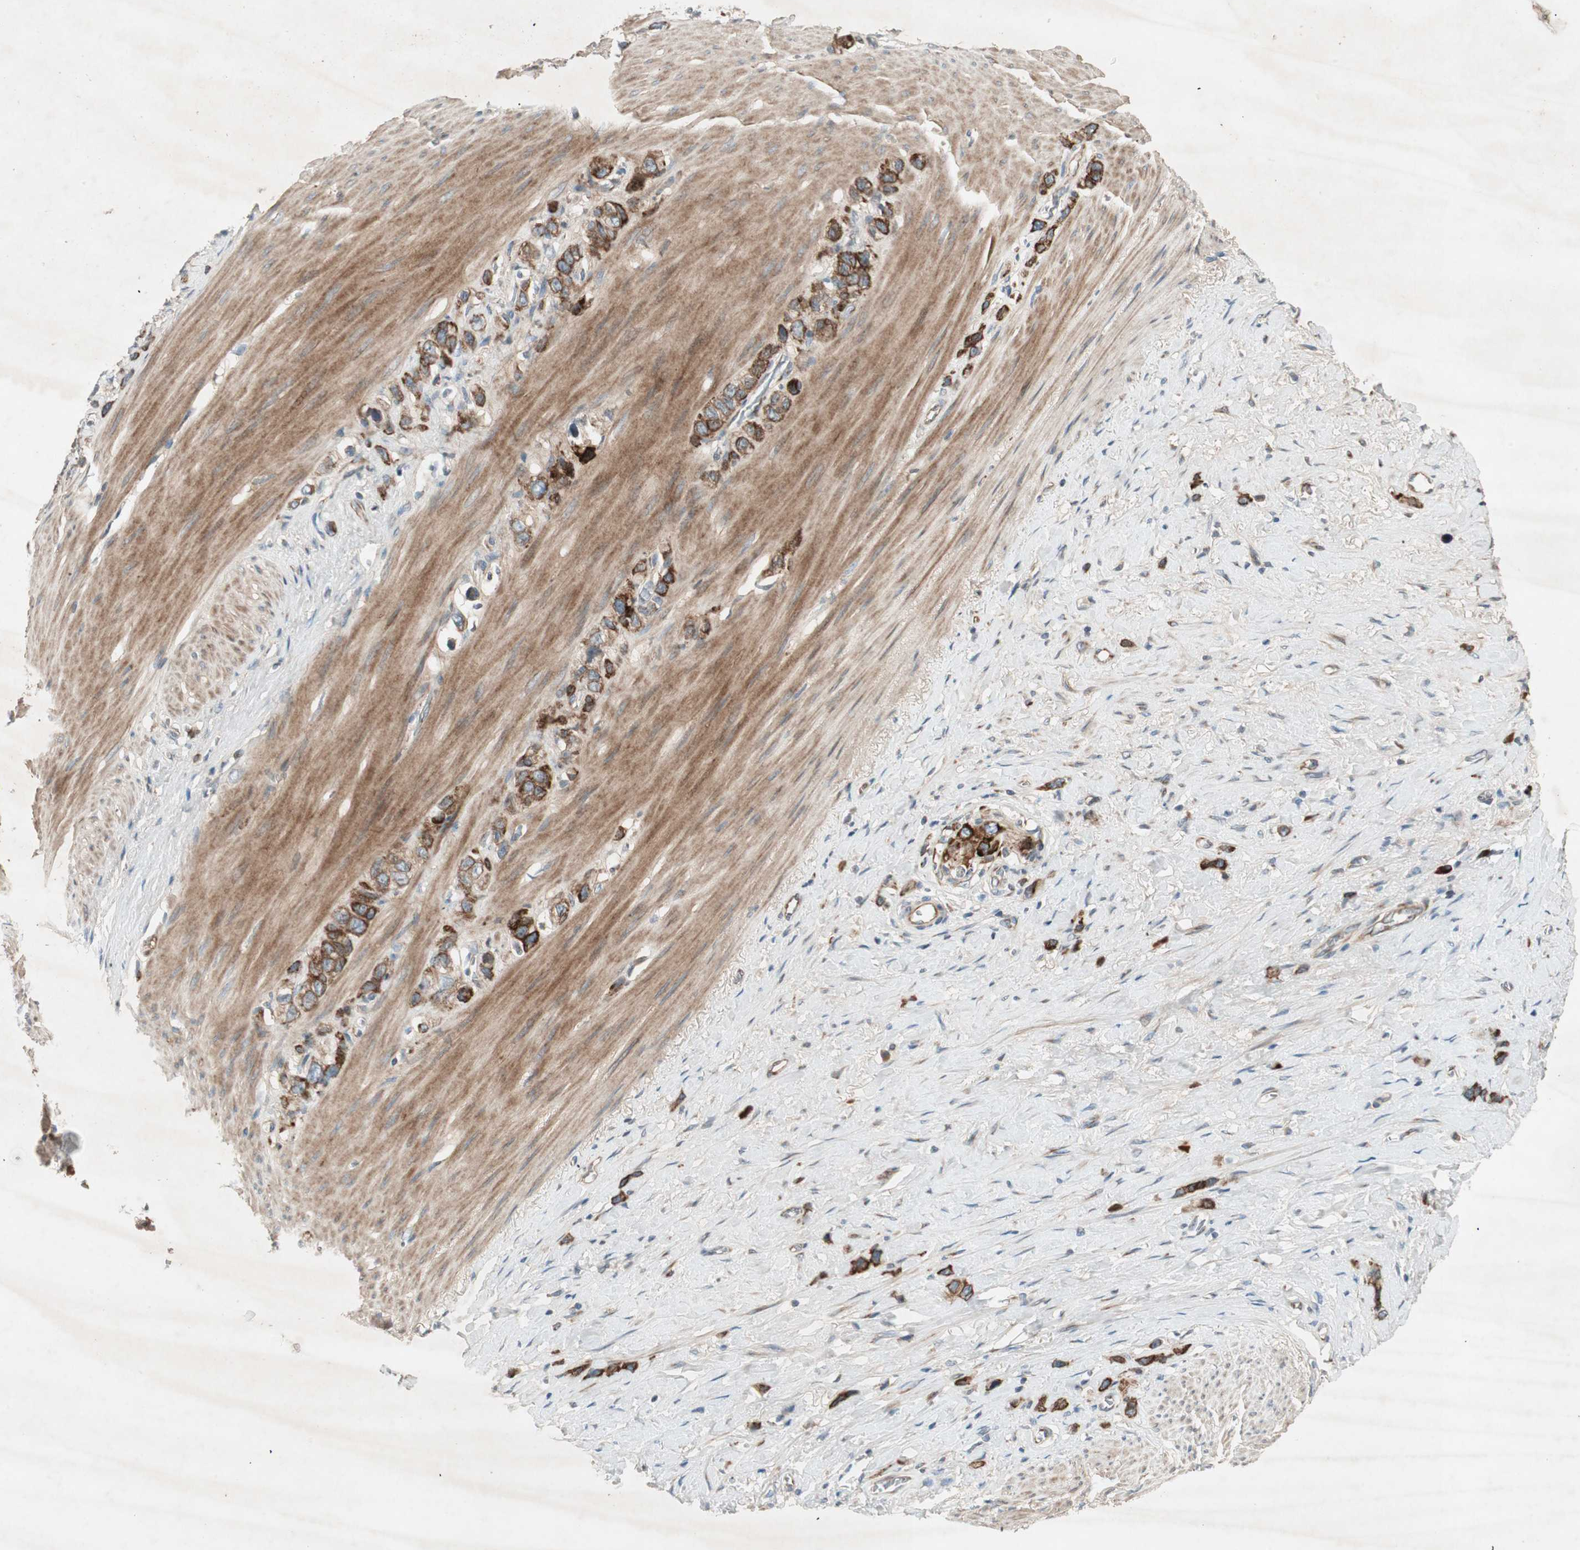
{"staining": {"intensity": "strong", "quantity": ">75%", "location": "cytoplasmic/membranous"}, "tissue": "stomach cancer", "cell_type": "Tumor cells", "image_type": "cancer", "snomed": [{"axis": "morphology", "description": "Normal tissue, NOS"}, {"axis": "morphology", "description": "Adenocarcinoma, NOS"}, {"axis": "morphology", "description": "Adenocarcinoma, High grade"}, {"axis": "topography", "description": "Stomach, upper"}, {"axis": "topography", "description": "Stomach"}], "caption": "Stomach cancer (adenocarcinoma) stained with DAB IHC displays high levels of strong cytoplasmic/membranous positivity in approximately >75% of tumor cells.", "gene": "APOO", "patient": {"sex": "female", "age": 65}}